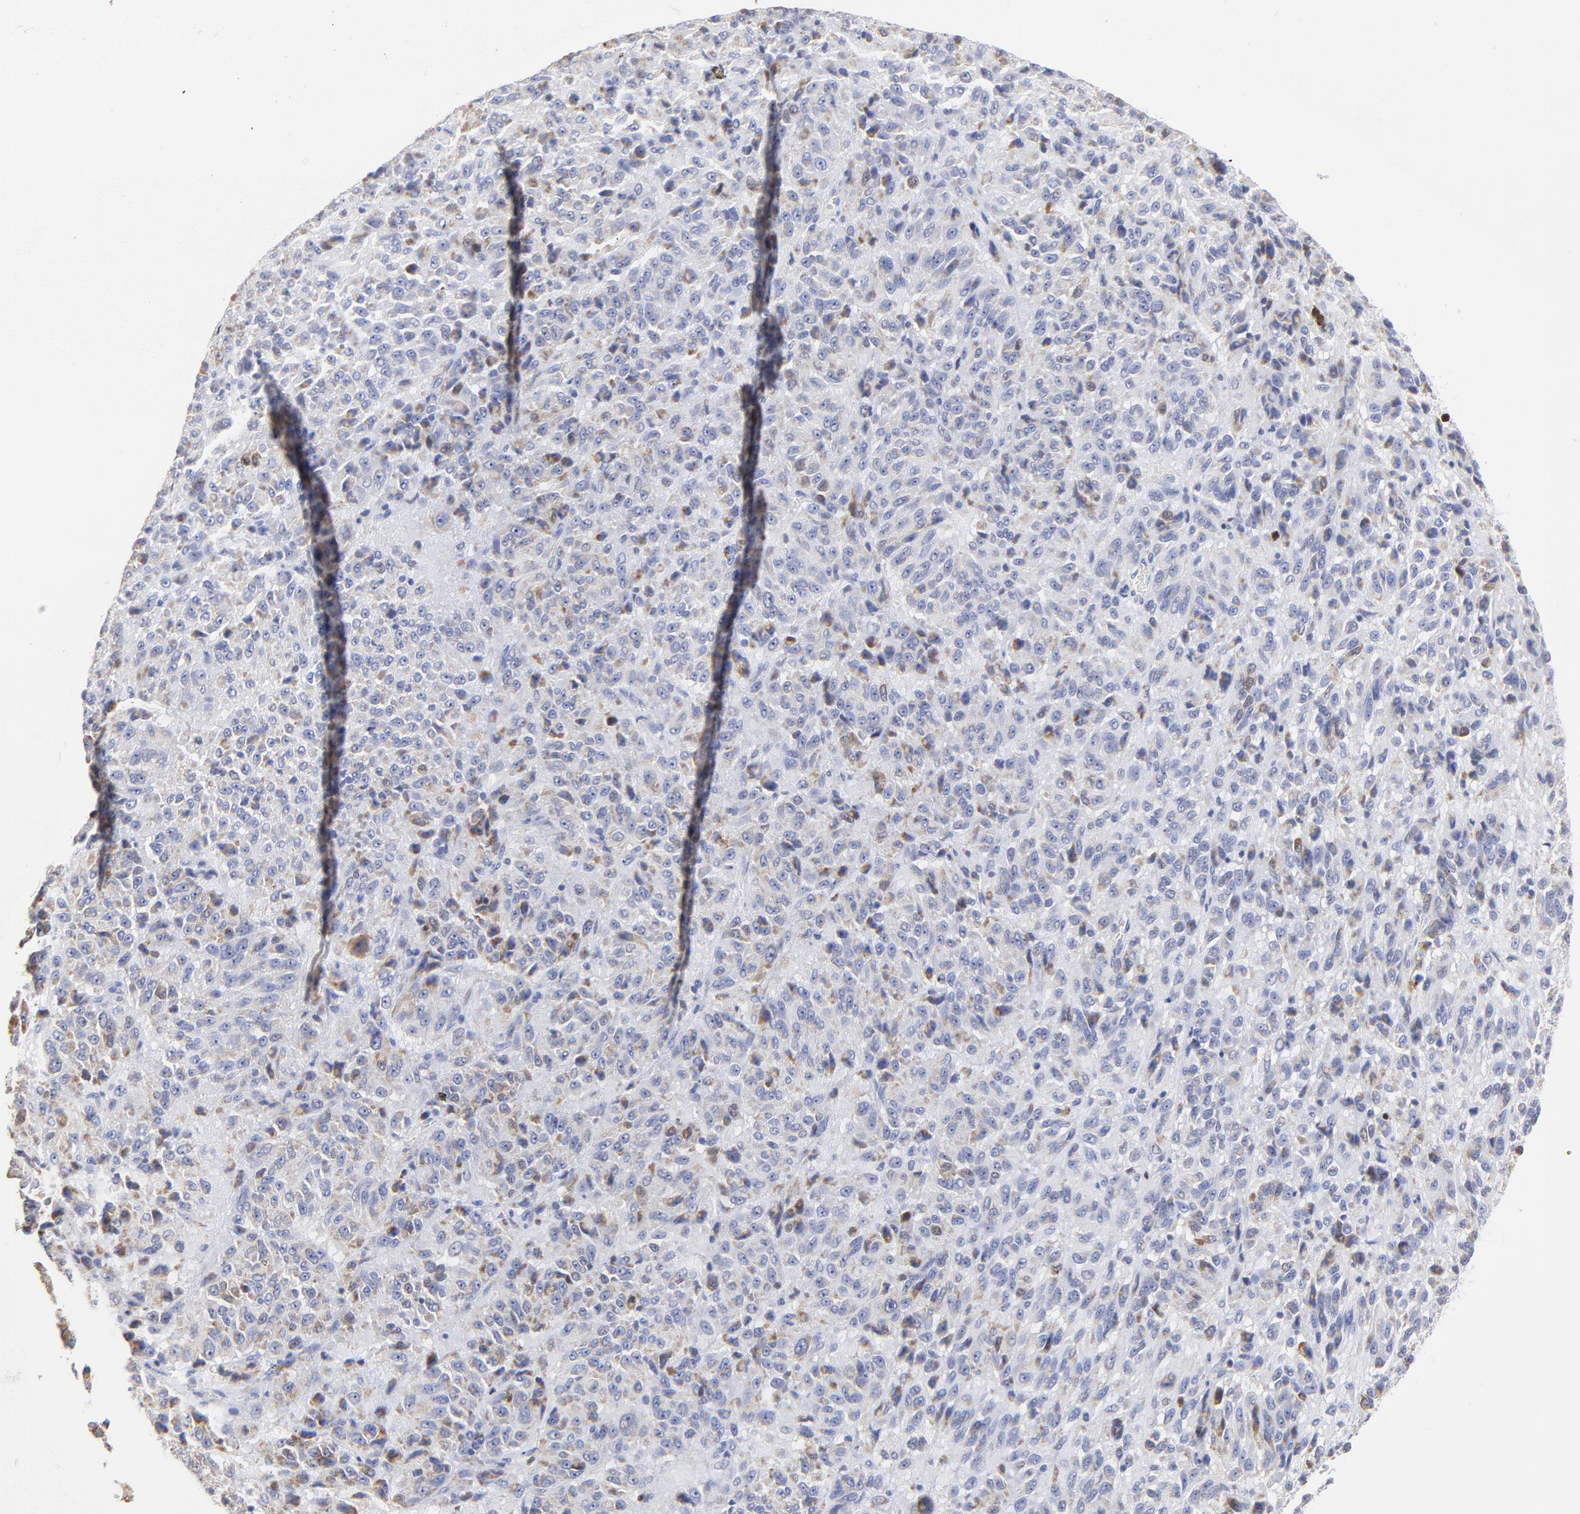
{"staining": {"intensity": "weak", "quantity": "<25%", "location": "cytoplasmic/membranous"}, "tissue": "melanoma", "cell_type": "Tumor cells", "image_type": "cancer", "snomed": [{"axis": "morphology", "description": "Malignant melanoma, Metastatic site"}, {"axis": "topography", "description": "Lung"}], "caption": "IHC image of neoplastic tissue: malignant melanoma (metastatic site) stained with DAB (3,3'-diaminobenzidine) exhibits no significant protein positivity in tumor cells.", "gene": "NCAPH", "patient": {"sex": "male", "age": 64}}